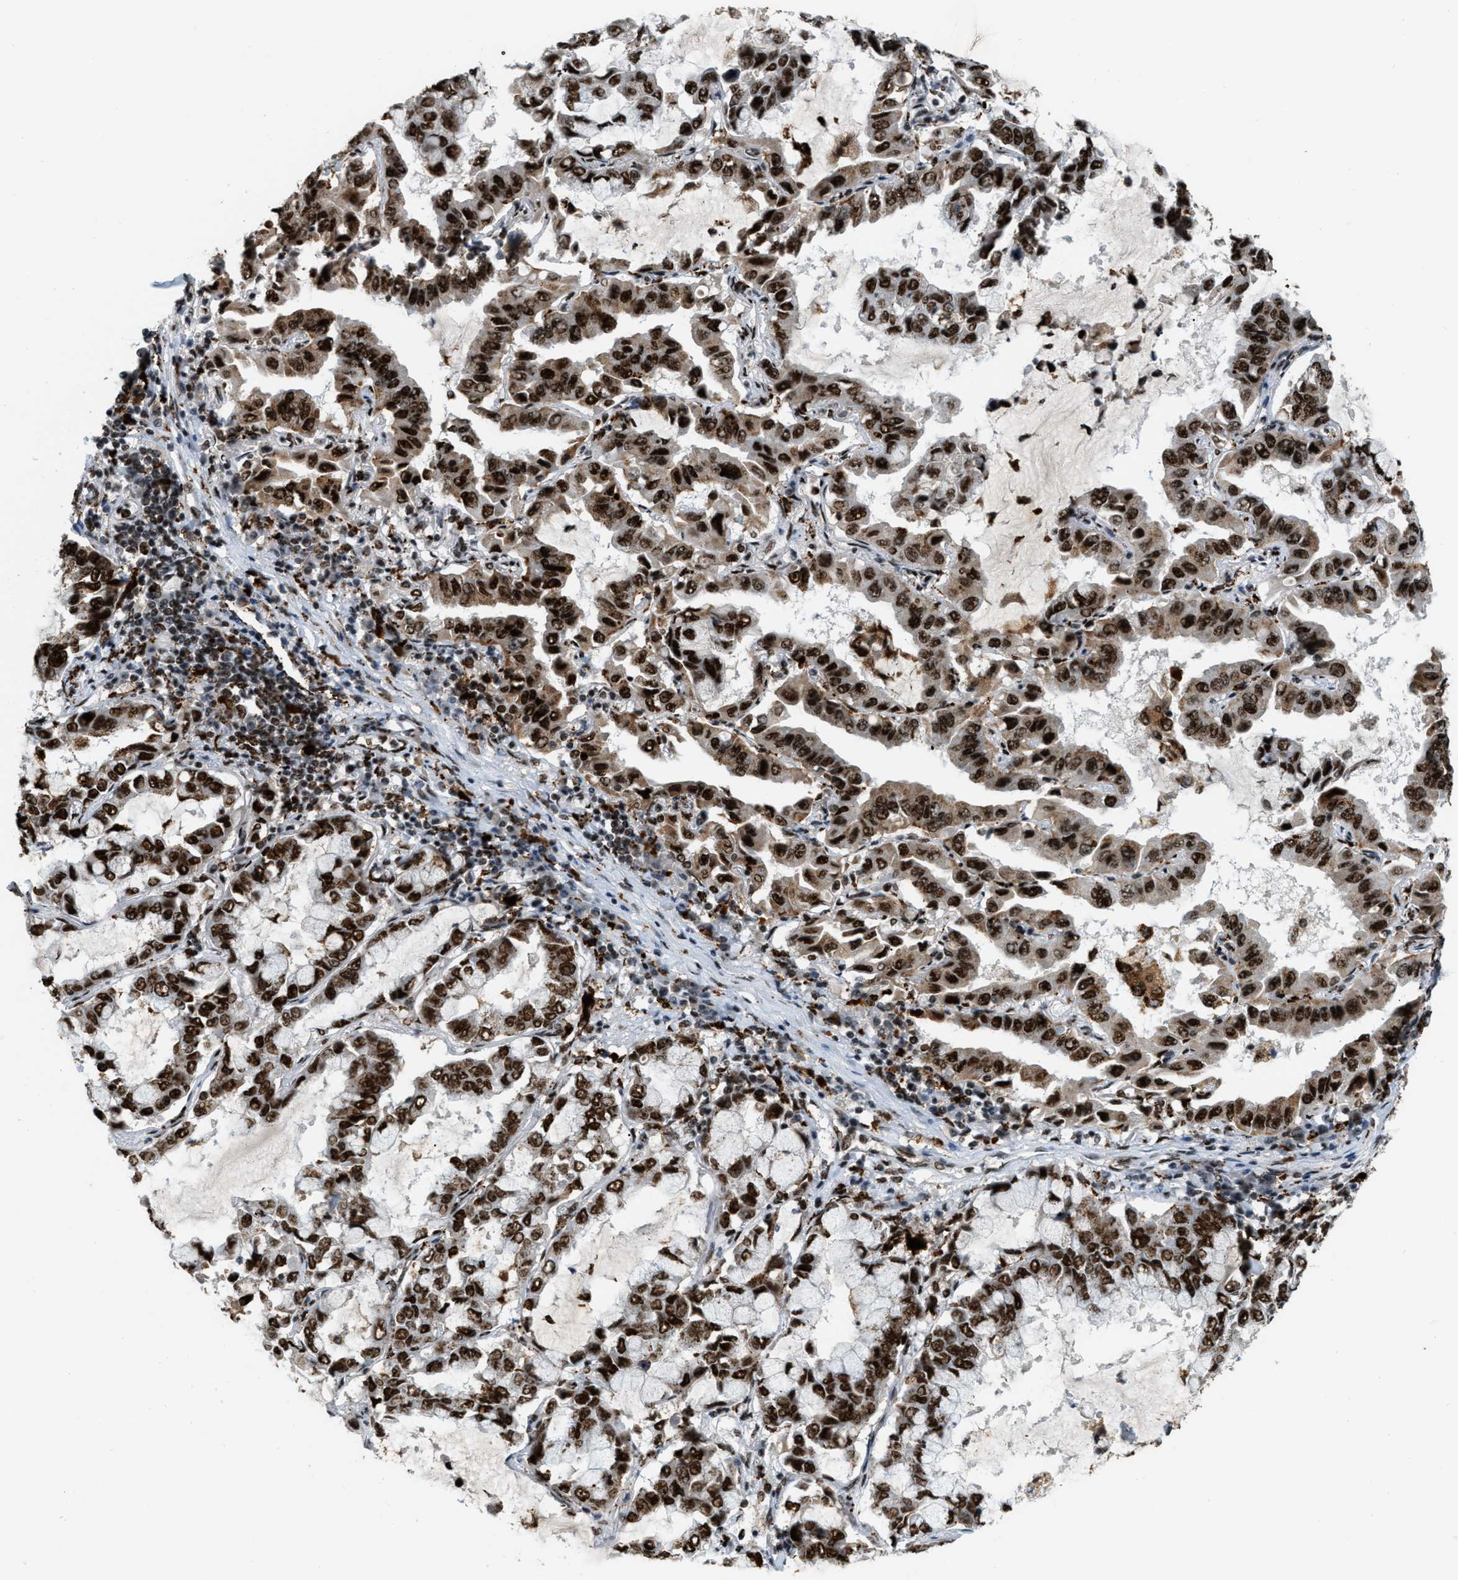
{"staining": {"intensity": "strong", "quantity": ">75%", "location": "cytoplasmic/membranous,nuclear"}, "tissue": "lung cancer", "cell_type": "Tumor cells", "image_type": "cancer", "snomed": [{"axis": "morphology", "description": "Adenocarcinoma, NOS"}, {"axis": "topography", "description": "Lung"}], "caption": "An image of human lung adenocarcinoma stained for a protein exhibits strong cytoplasmic/membranous and nuclear brown staining in tumor cells.", "gene": "NUMA1", "patient": {"sex": "male", "age": 64}}